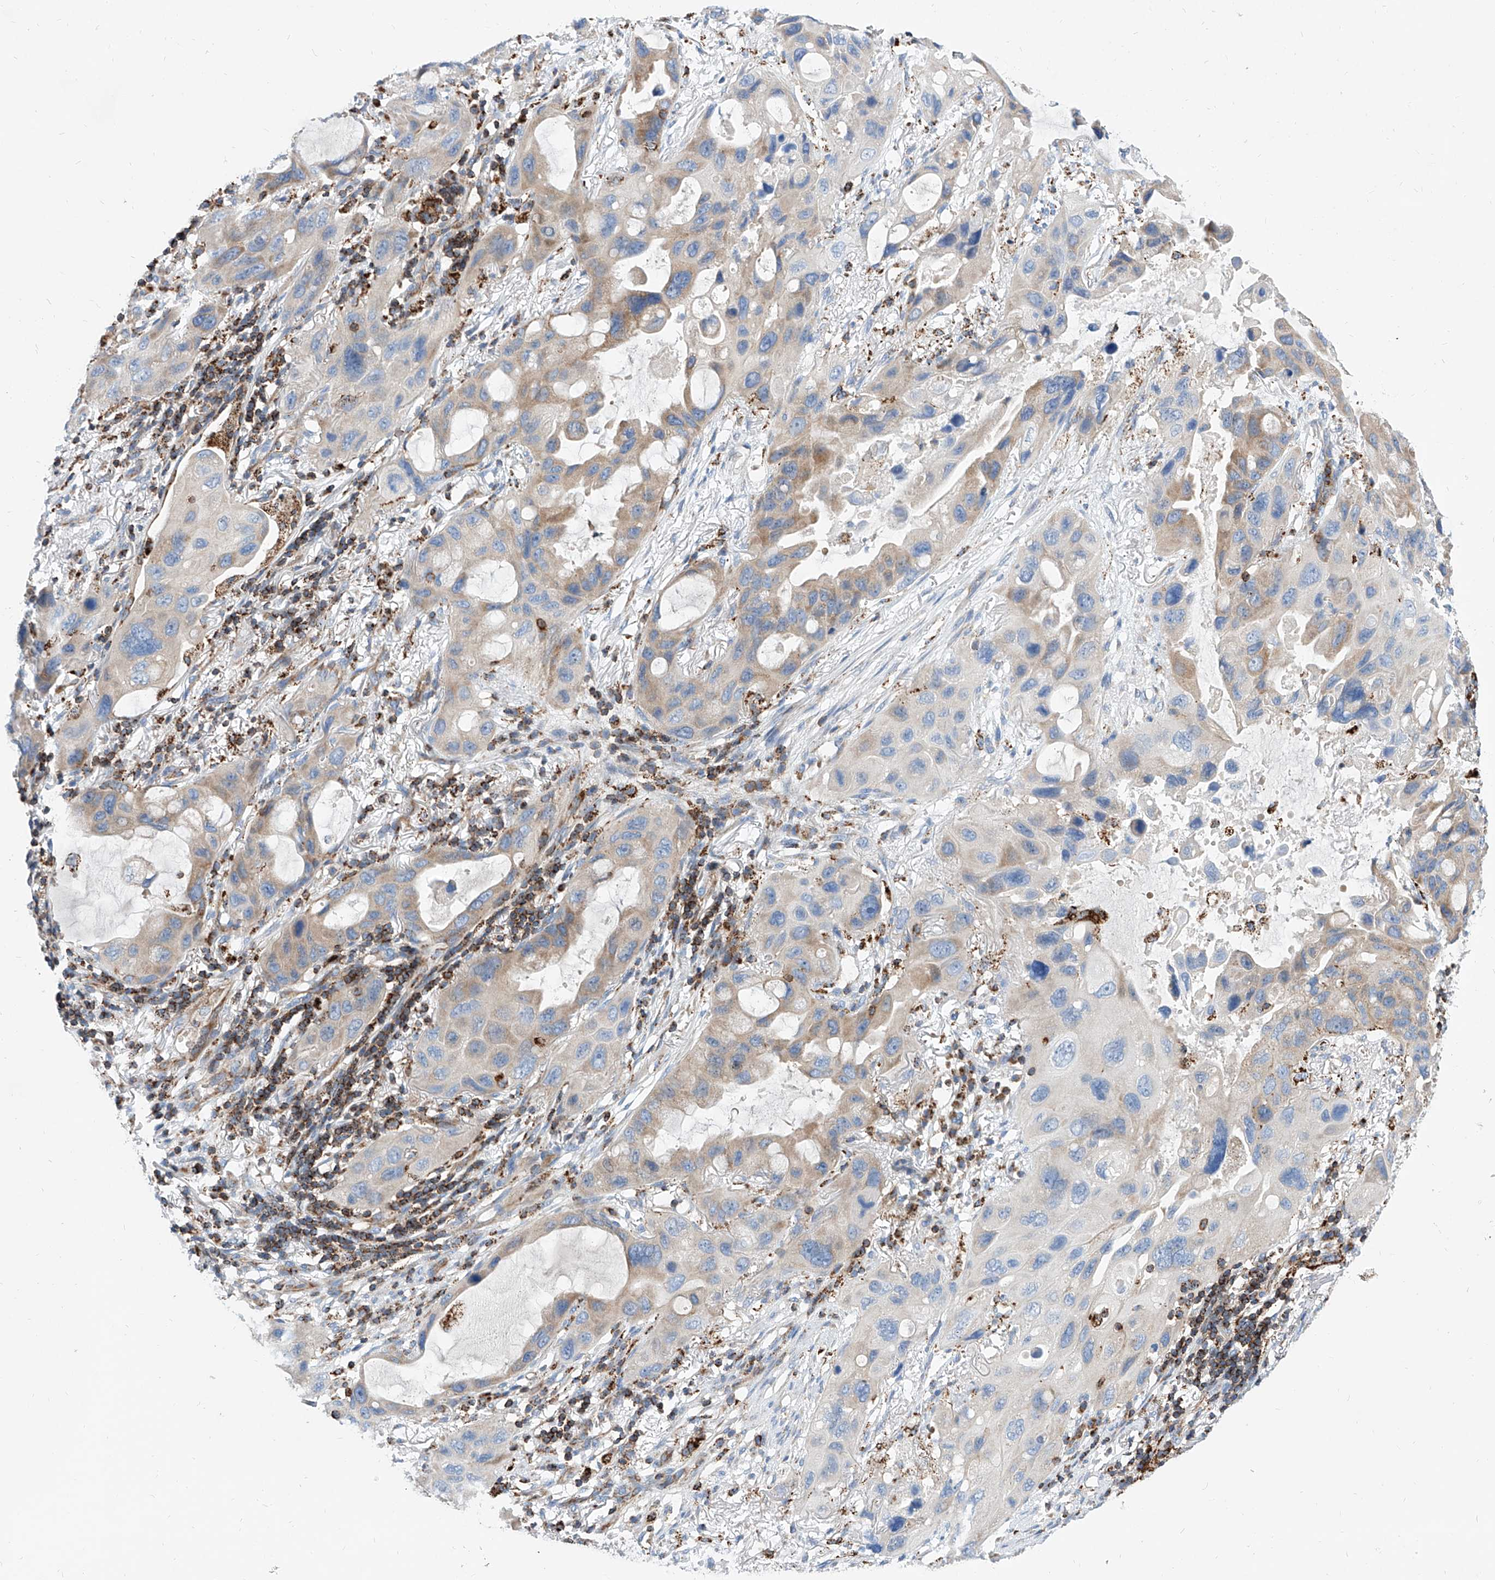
{"staining": {"intensity": "weak", "quantity": "25%-75%", "location": "cytoplasmic/membranous"}, "tissue": "lung cancer", "cell_type": "Tumor cells", "image_type": "cancer", "snomed": [{"axis": "morphology", "description": "Squamous cell carcinoma, NOS"}, {"axis": "topography", "description": "Lung"}], "caption": "Squamous cell carcinoma (lung) stained with a protein marker demonstrates weak staining in tumor cells.", "gene": "CPNE5", "patient": {"sex": "female", "age": 73}}